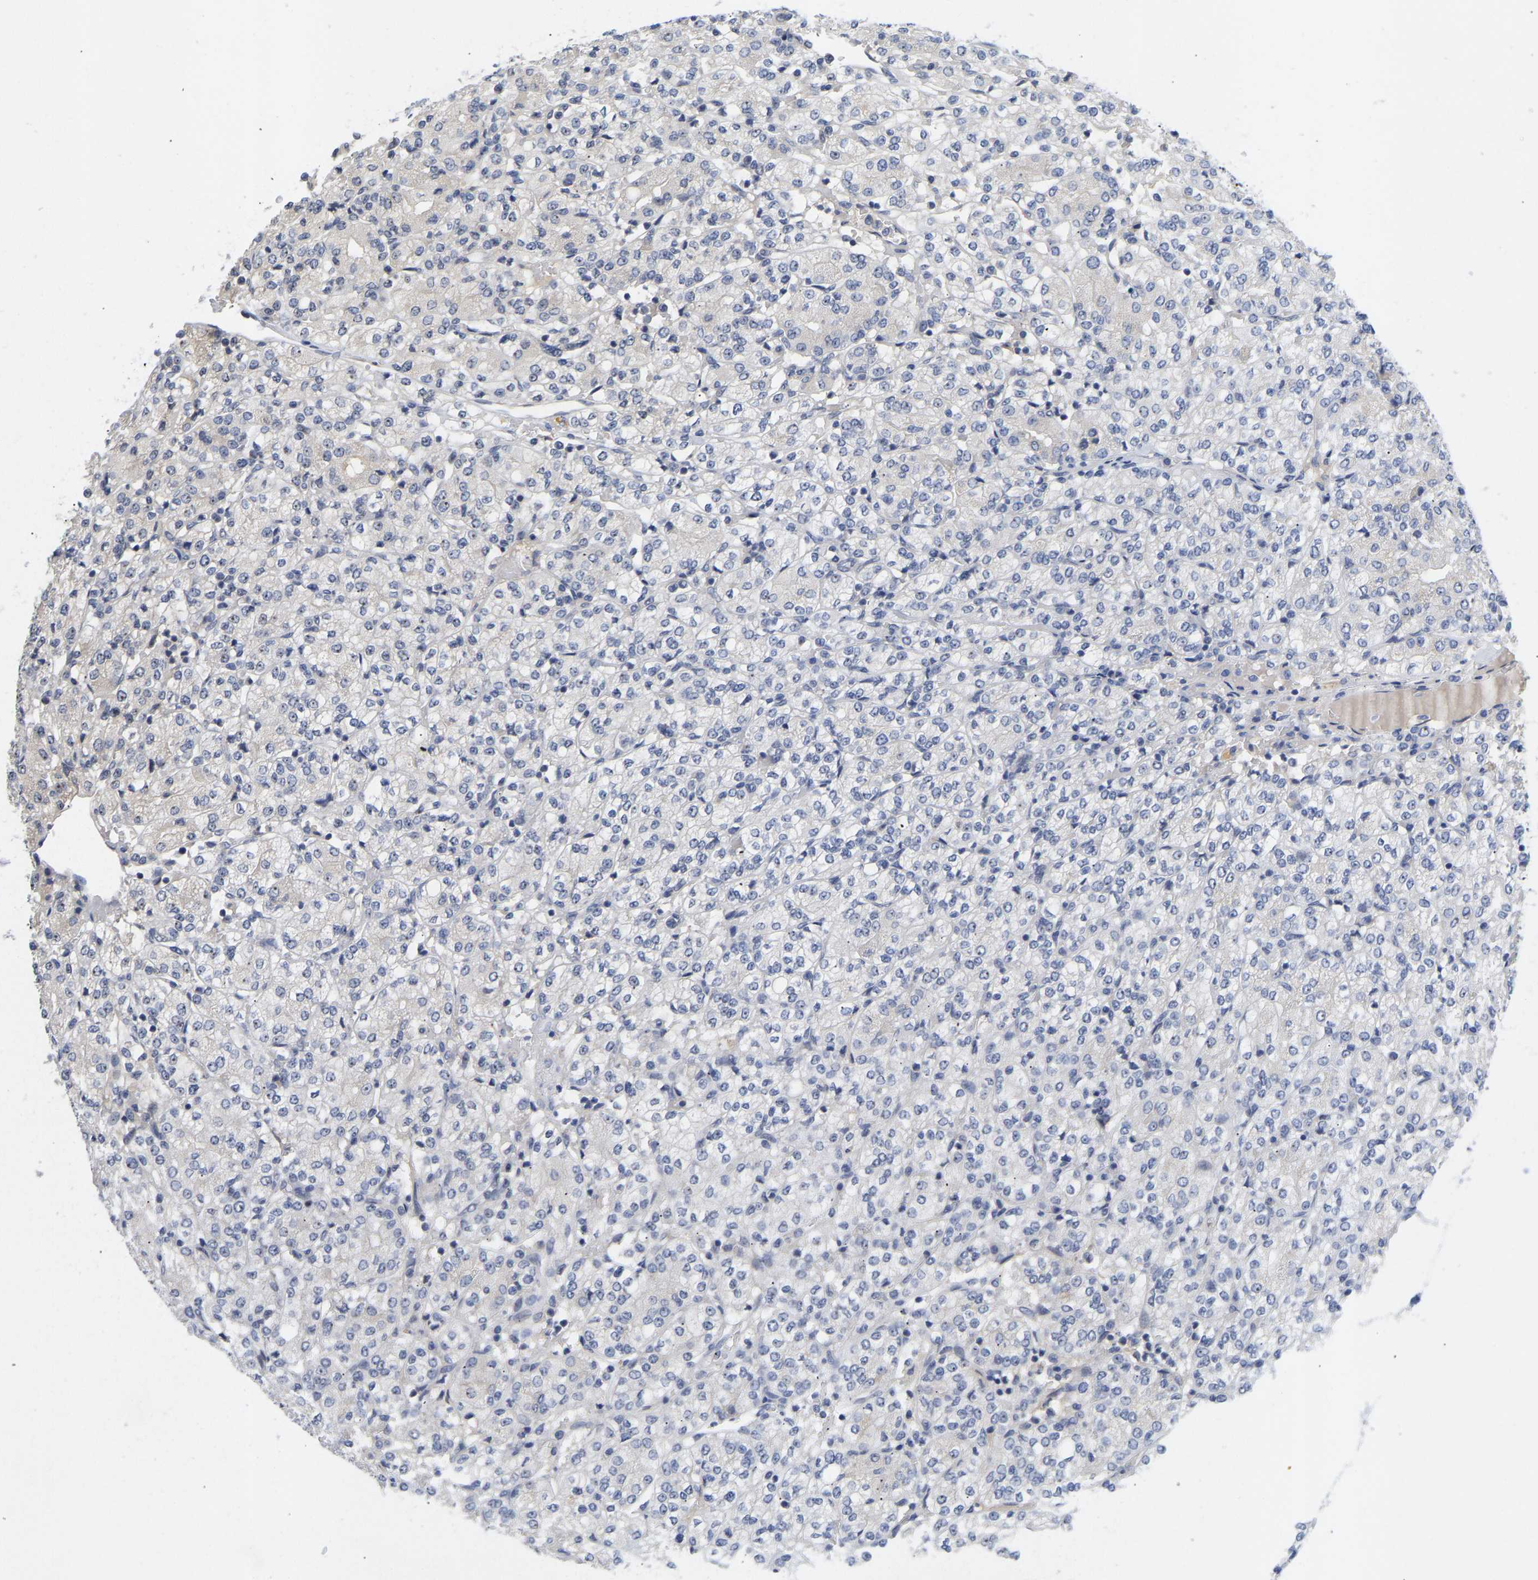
{"staining": {"intensity": "negative", "quantity": "none", "location": "none"}, "tissue": "renal cancer", "cell_type": "Tumor cells", "image_type": "cancer", "snomed": [{"axis": "morphology", "description": "Adenocarcinoma, NOS"}, {"axis": "topography", "description": "Kidney"}], "caption": "An IHC image of renal cancer is shown. There is no staining in tumor cells of renal cancer. (Immunohistochemistry, brightfield microscopy, high magnification).", "gene": "NLE1", "patient": {"sex": "male", "age": 77}}